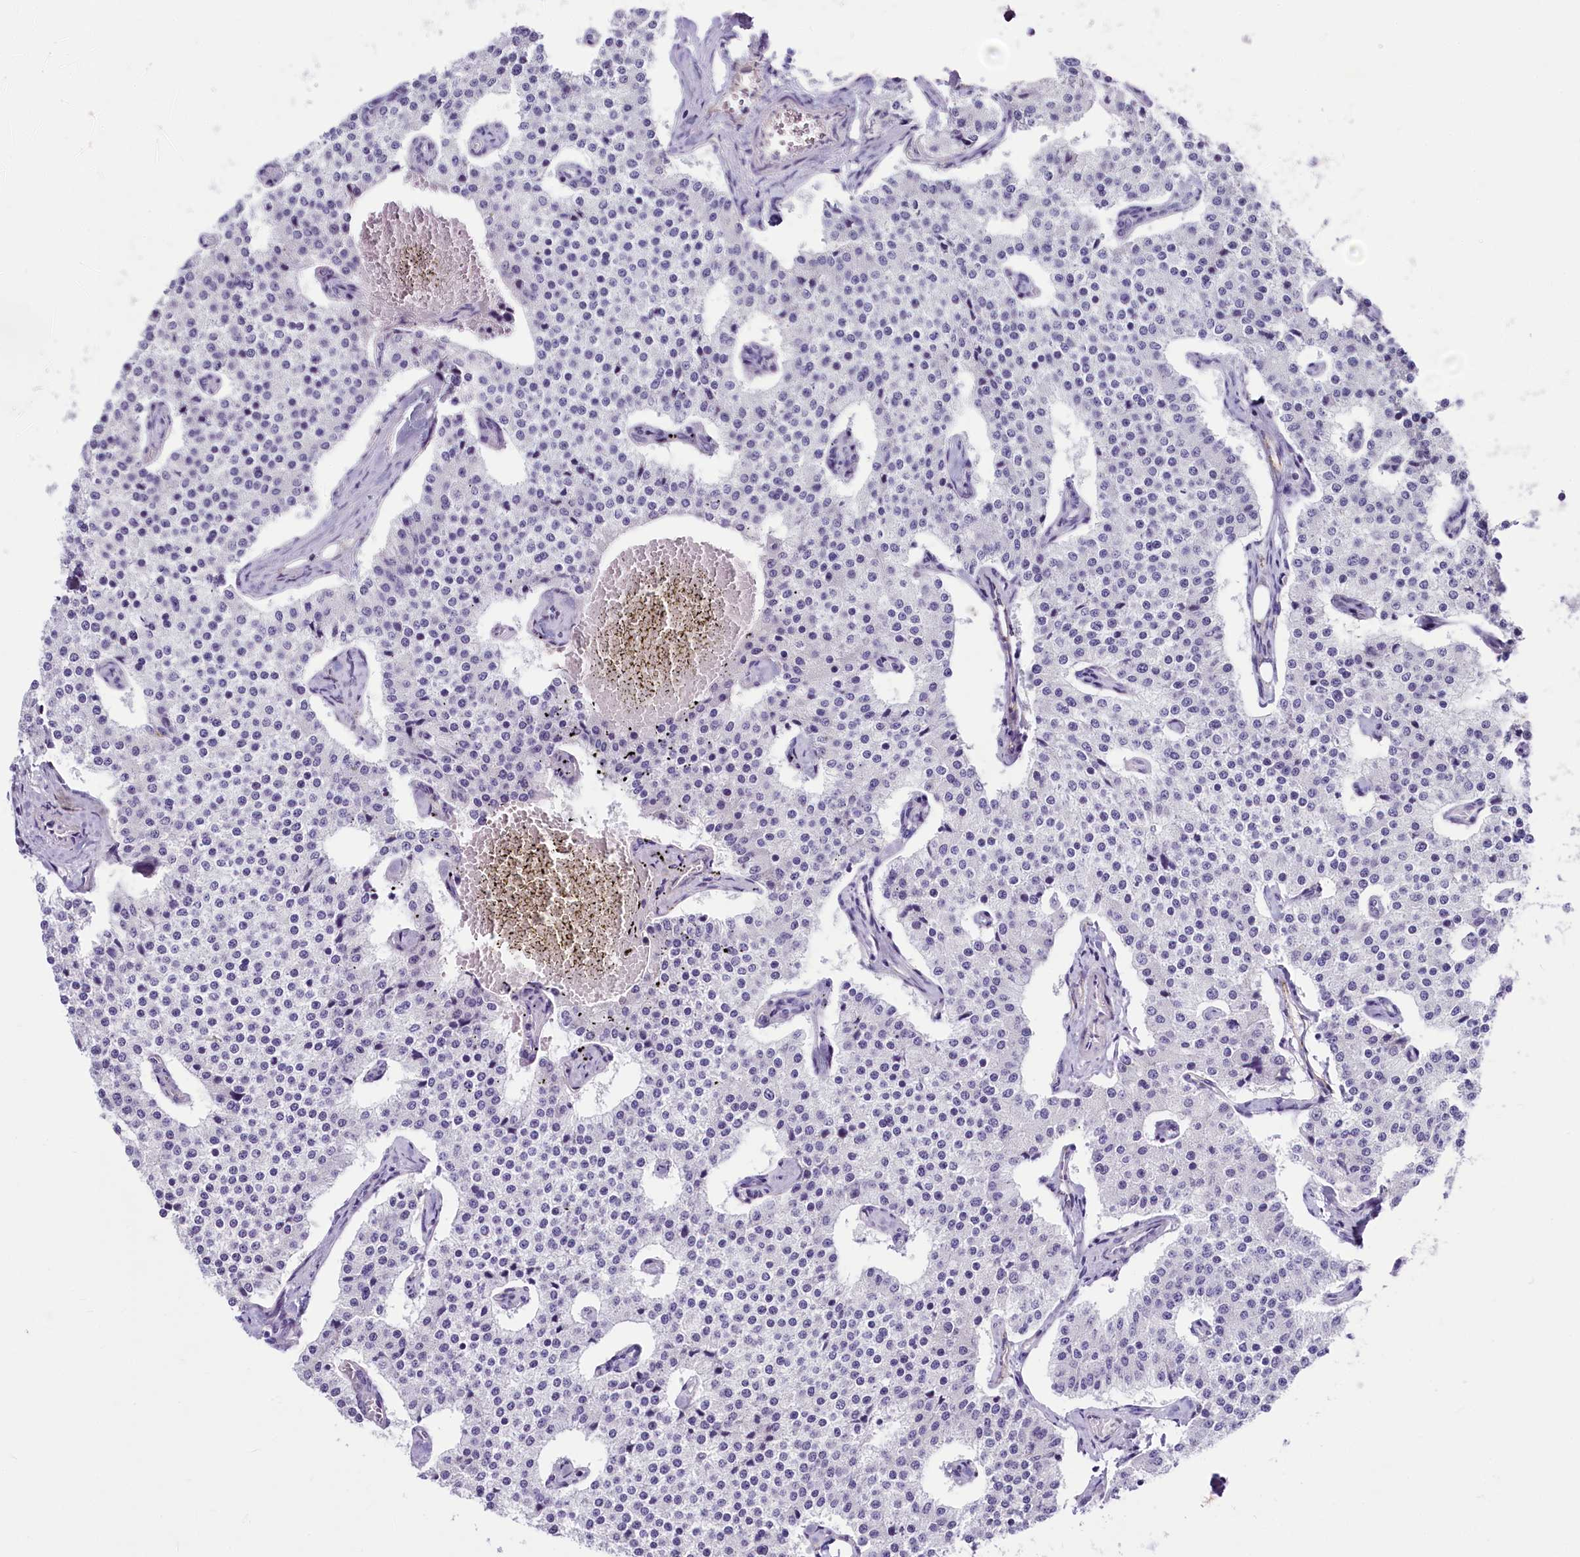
{"staining": {"intensity": "negative", "quantity": "none", "location": "none"}, "tissue": "carcinoid", "cell_type": "Tumor cells", "image_type": "cancer", "snomed": [{"axis": "morphology", "description": "Carcinoid, malignant, NOS"}, {"axis": "topography", "description": "Colon"}], "caption": "Tumor cells are negative for protein expression in human carcinoid (malignant). The staining is performed using DAB brown chromogen with nuclei counter-stained in using hematoxylin.", "gene": "INSC", "patient": {"sex": "female", "age": 52}}